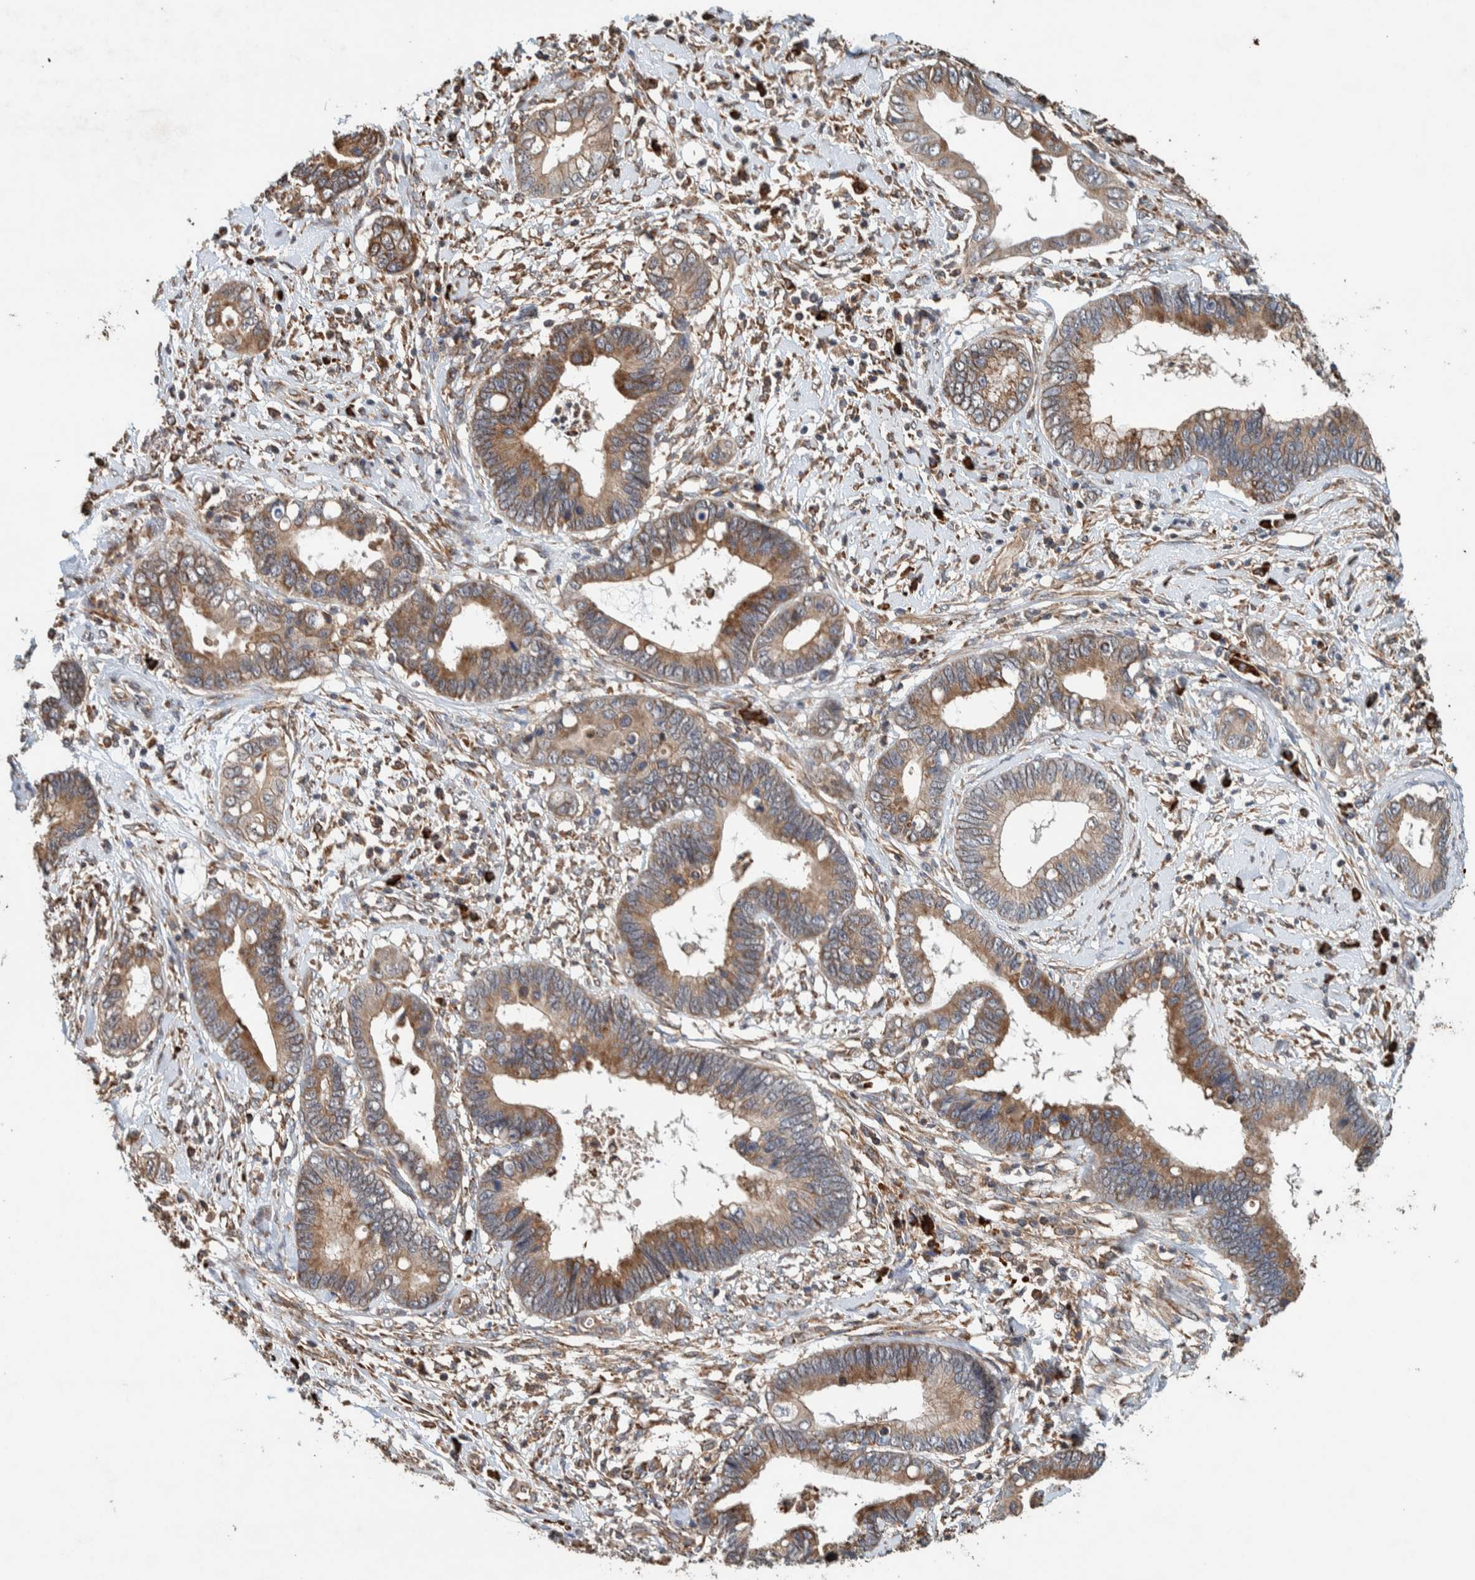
{"staining": {"intensity": "moderate", "quantity": ">75%", "location": "cytoplasmic/membranous"}, "tissue": "cervical cancer", "cell_type": "Tumor cells", "image_type": "cancer", "snomed": [{"axis": "morphology", "description": "Adenocarcinoma, NOS"}, {"axis": "topography", "description": "Cervix"}], "caption": "Cervical cancer (adenocarcinoma) tissue demonstrates moderate cytoplasmic/membranous expression in about >75% of tumor cells", "gene": "PLA2G3", "patient": {"sex": "female", "age": 44}}